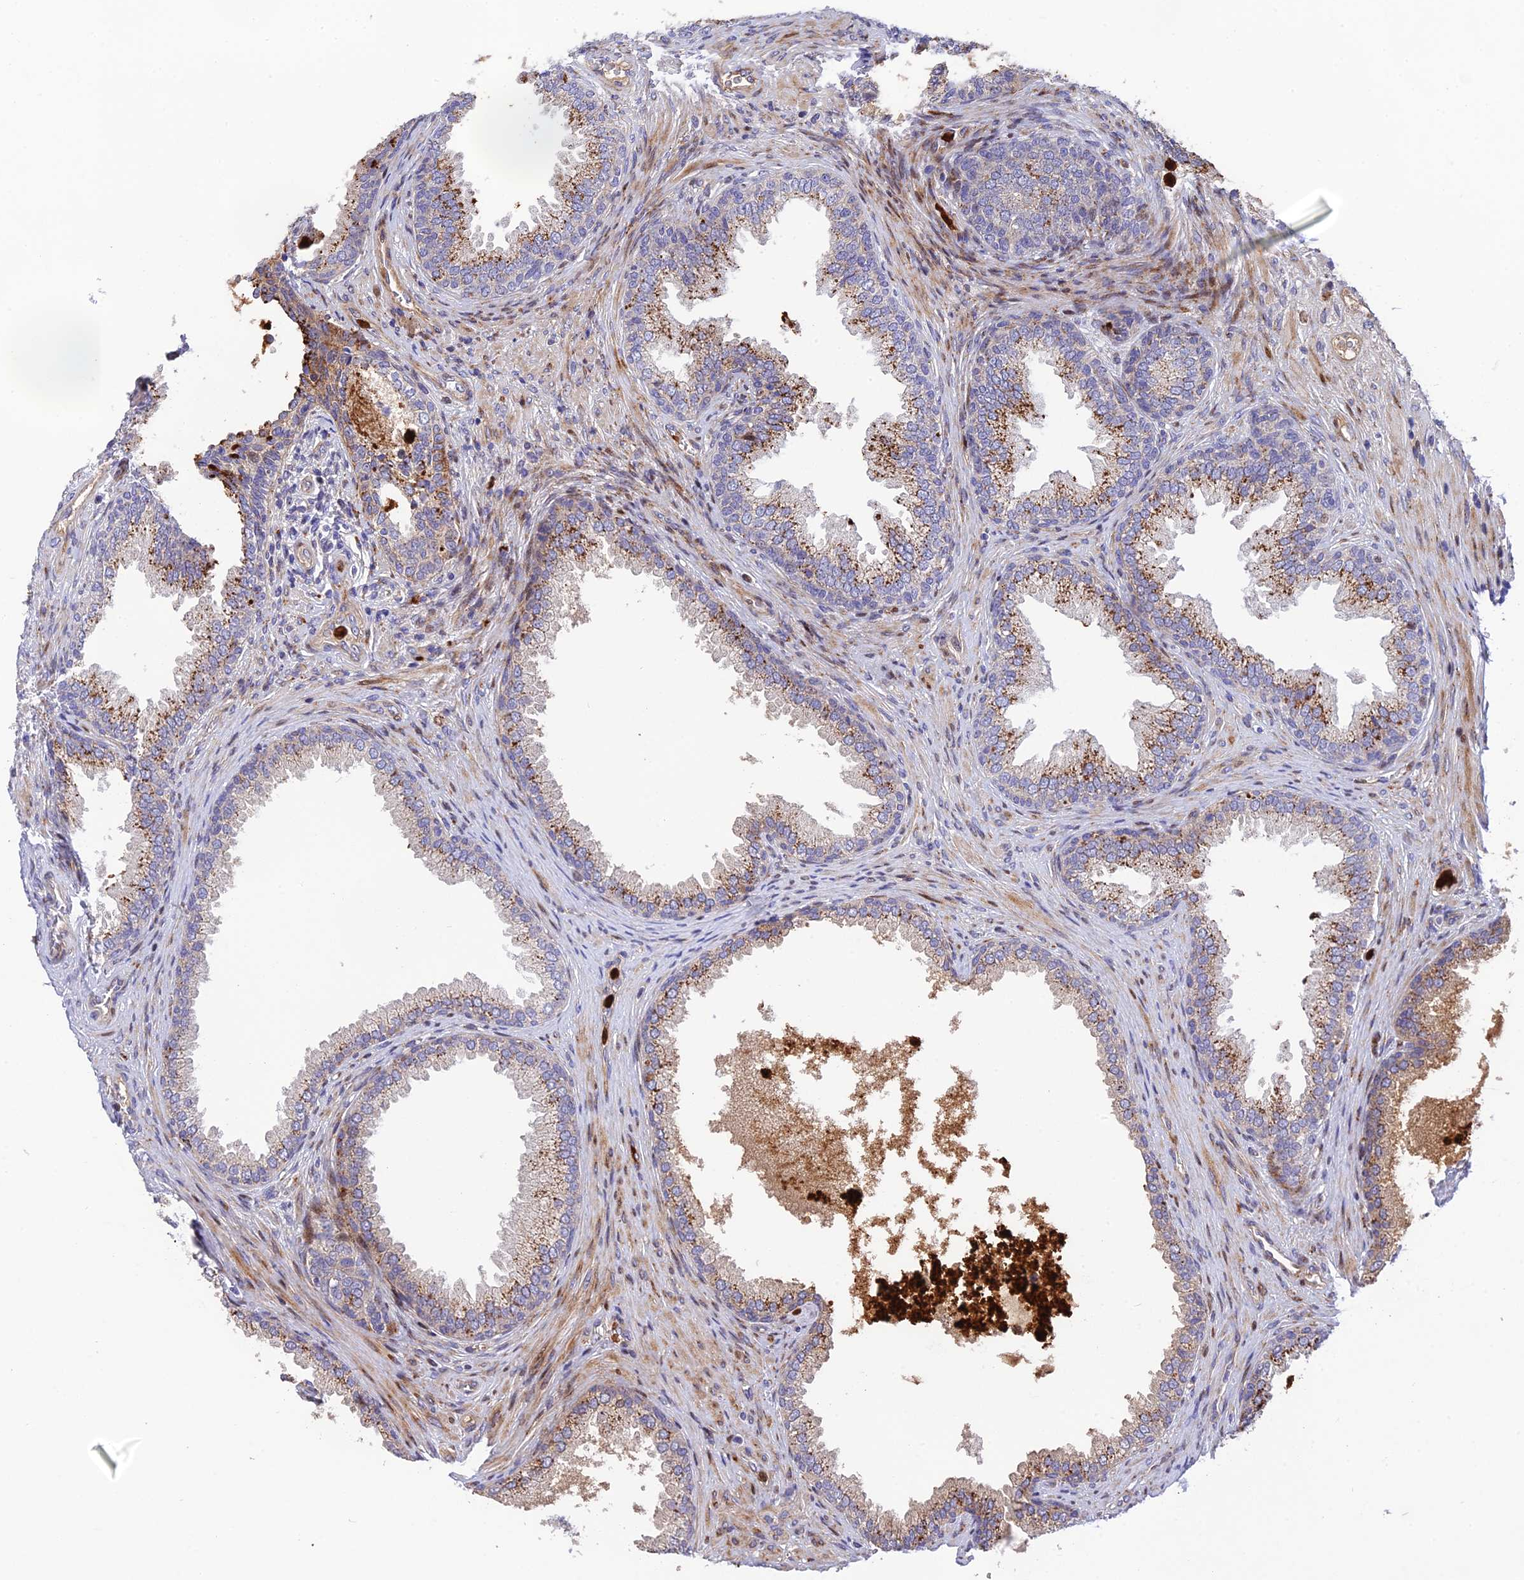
{"staining": {"intensity": "moderate", "quantity": ">75%", "location": "cytoplasmic/membranous"}, "tissue": "prostate", "cell_type": "Glandular cells", "image_type": "normal", "snomed": [{"axis": "morphology", "description": "Normal tissue, NOS"}, {"axis": "topography", "description": "Prostate"}], "caption": "The image displays immunohistochemical staining of normal prostate. There is moderate cytoplasmic/membranous expression is seen in approximately >75% of glandular cells.", "gene": "CPSF4L", "patient": {"sex": "male", "age": 76}}